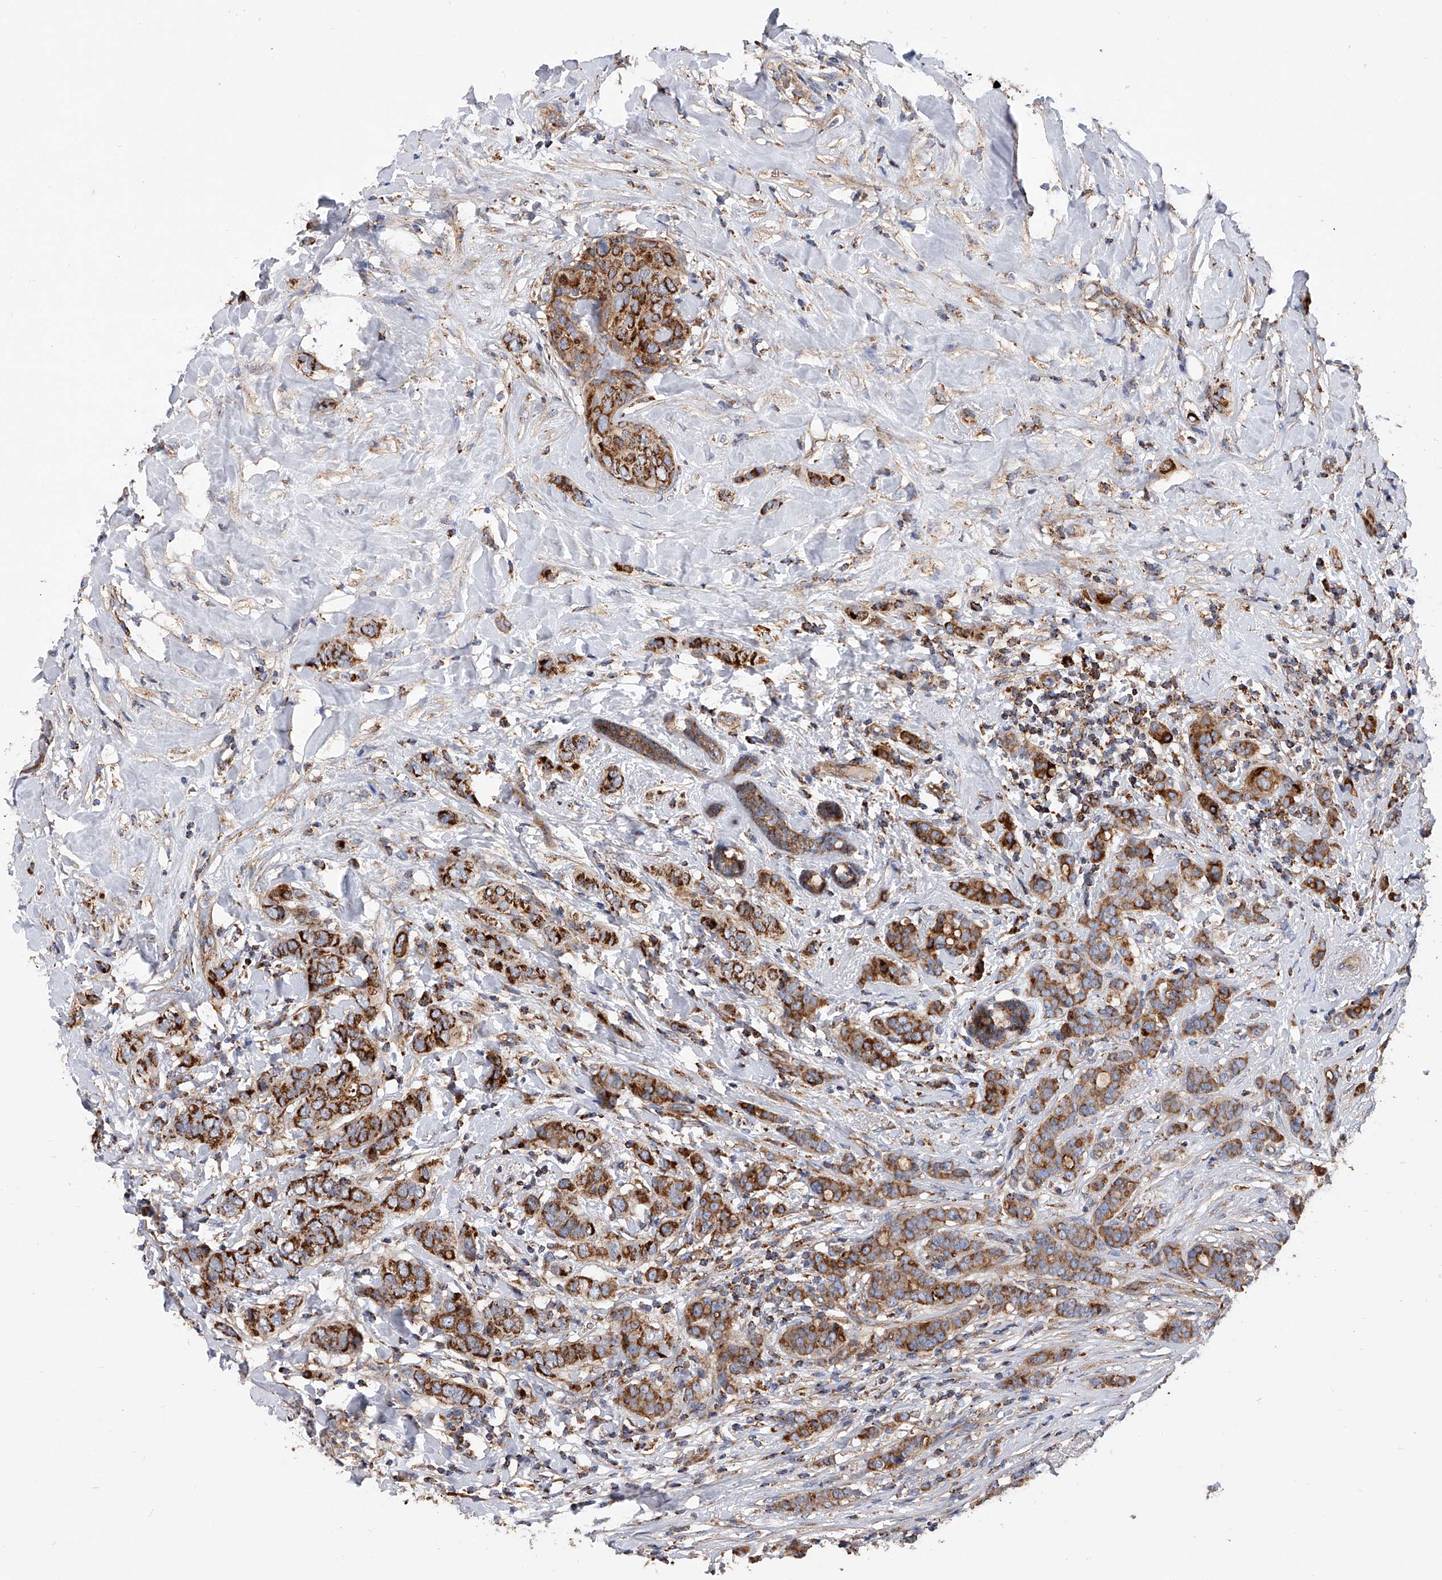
{"staining": {"intensity": "strong", "quantity": ">75%", "location": "cytoplasmic/membranous"}, "tissue": "breast cancer", "cell_type": "Tumor cells", "image_type": "cancer", "snomed": [{"axis": "morphology", "description": "Lobular carcinoma"}, {"axis": "topography", "description": "Breast"}], "caption": "Brown immunohistochemical staining in breast cancer reveals strong cytoplasmic/membranous expression in approximately >75% of tumor cells.", "gene": "PDSS2", "patient": {"sex": "female", "age": 51}}